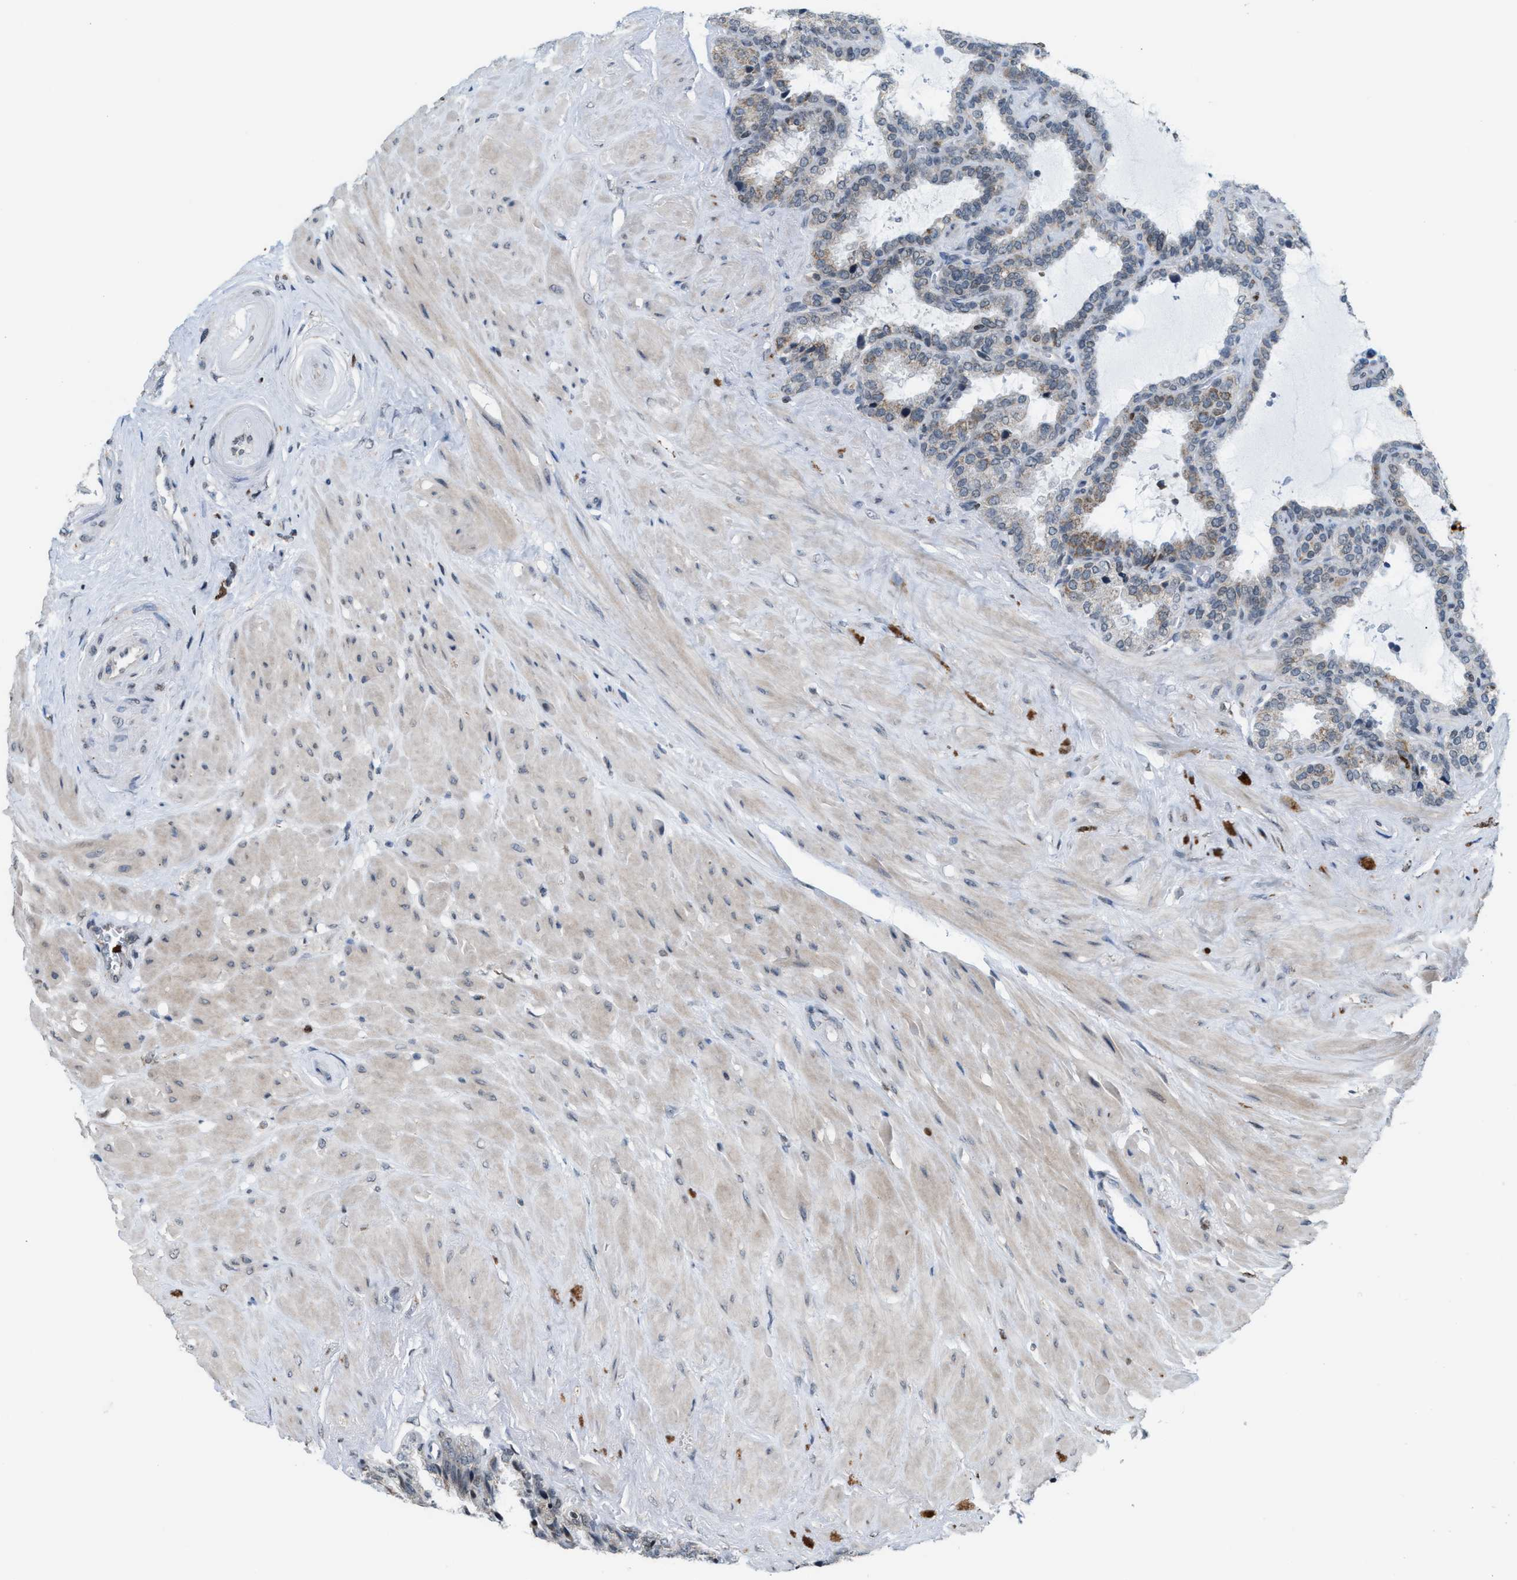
{"staining": {"intensity": "moderate", "quantity": "<25%", "location": "cytoplasmic/membranous"}, "tissue": "seminal vesicle", "cell_type": "Glandular cells", "image_type": "normal", "snomed": [{"axis": "morphology", "description": "Normal tissue, NOS"}, {"axis": "topography", "description": "Seminal veicle"}], "caption": "Immunohistochemistry of benign seminal vesicle exhibits low levels of moderate cytoplasmic/membranous positivity in approximately <25% of glandular cells. (Brightfield microscopy of DAB IHC at high magnification).", "gene": "PRUNE2", "patient": {"sex": "male", "age": 46}}